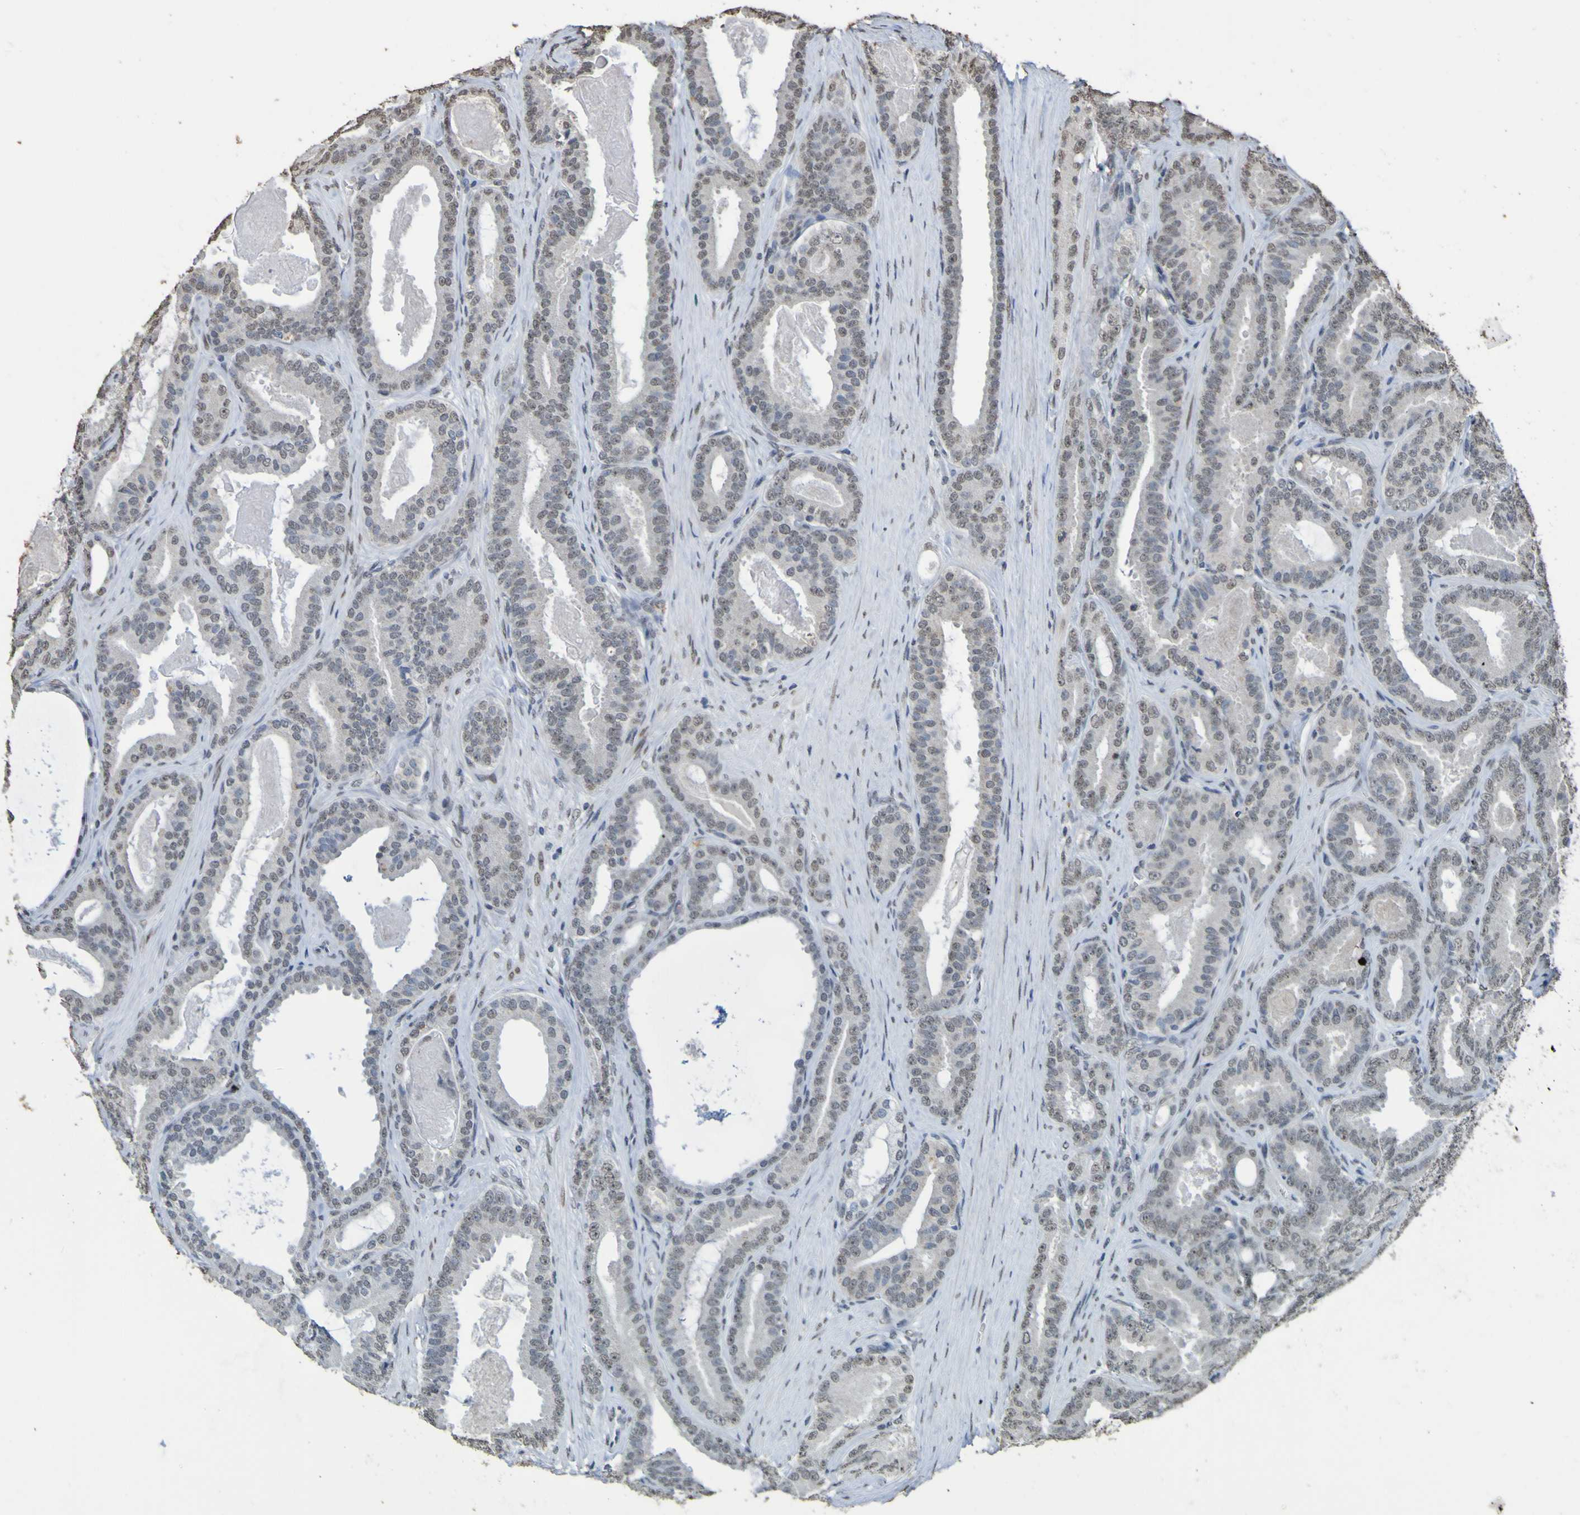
{"staining": {"intensity": "weak", "quantity": ">75%", "location": "nuclear"}, "tissue": "prostate cancer", "cell_type": "Tumor cells", "image_type": "cancer", "snomed": [{"axis": "morphology", "description": "Adenocarcinoma, High grade"}, {"axis": "topography", "description": "Prostate"}], "caption": "High-power microscopy captured an immunohistochemistry (IHC) histopathology image of prostate cancer, revealing weak nuclear expression in approximately >75% of tumor cells.", "gene": "ALKBH2", "patient": {"sex": "male", "age": 60}}